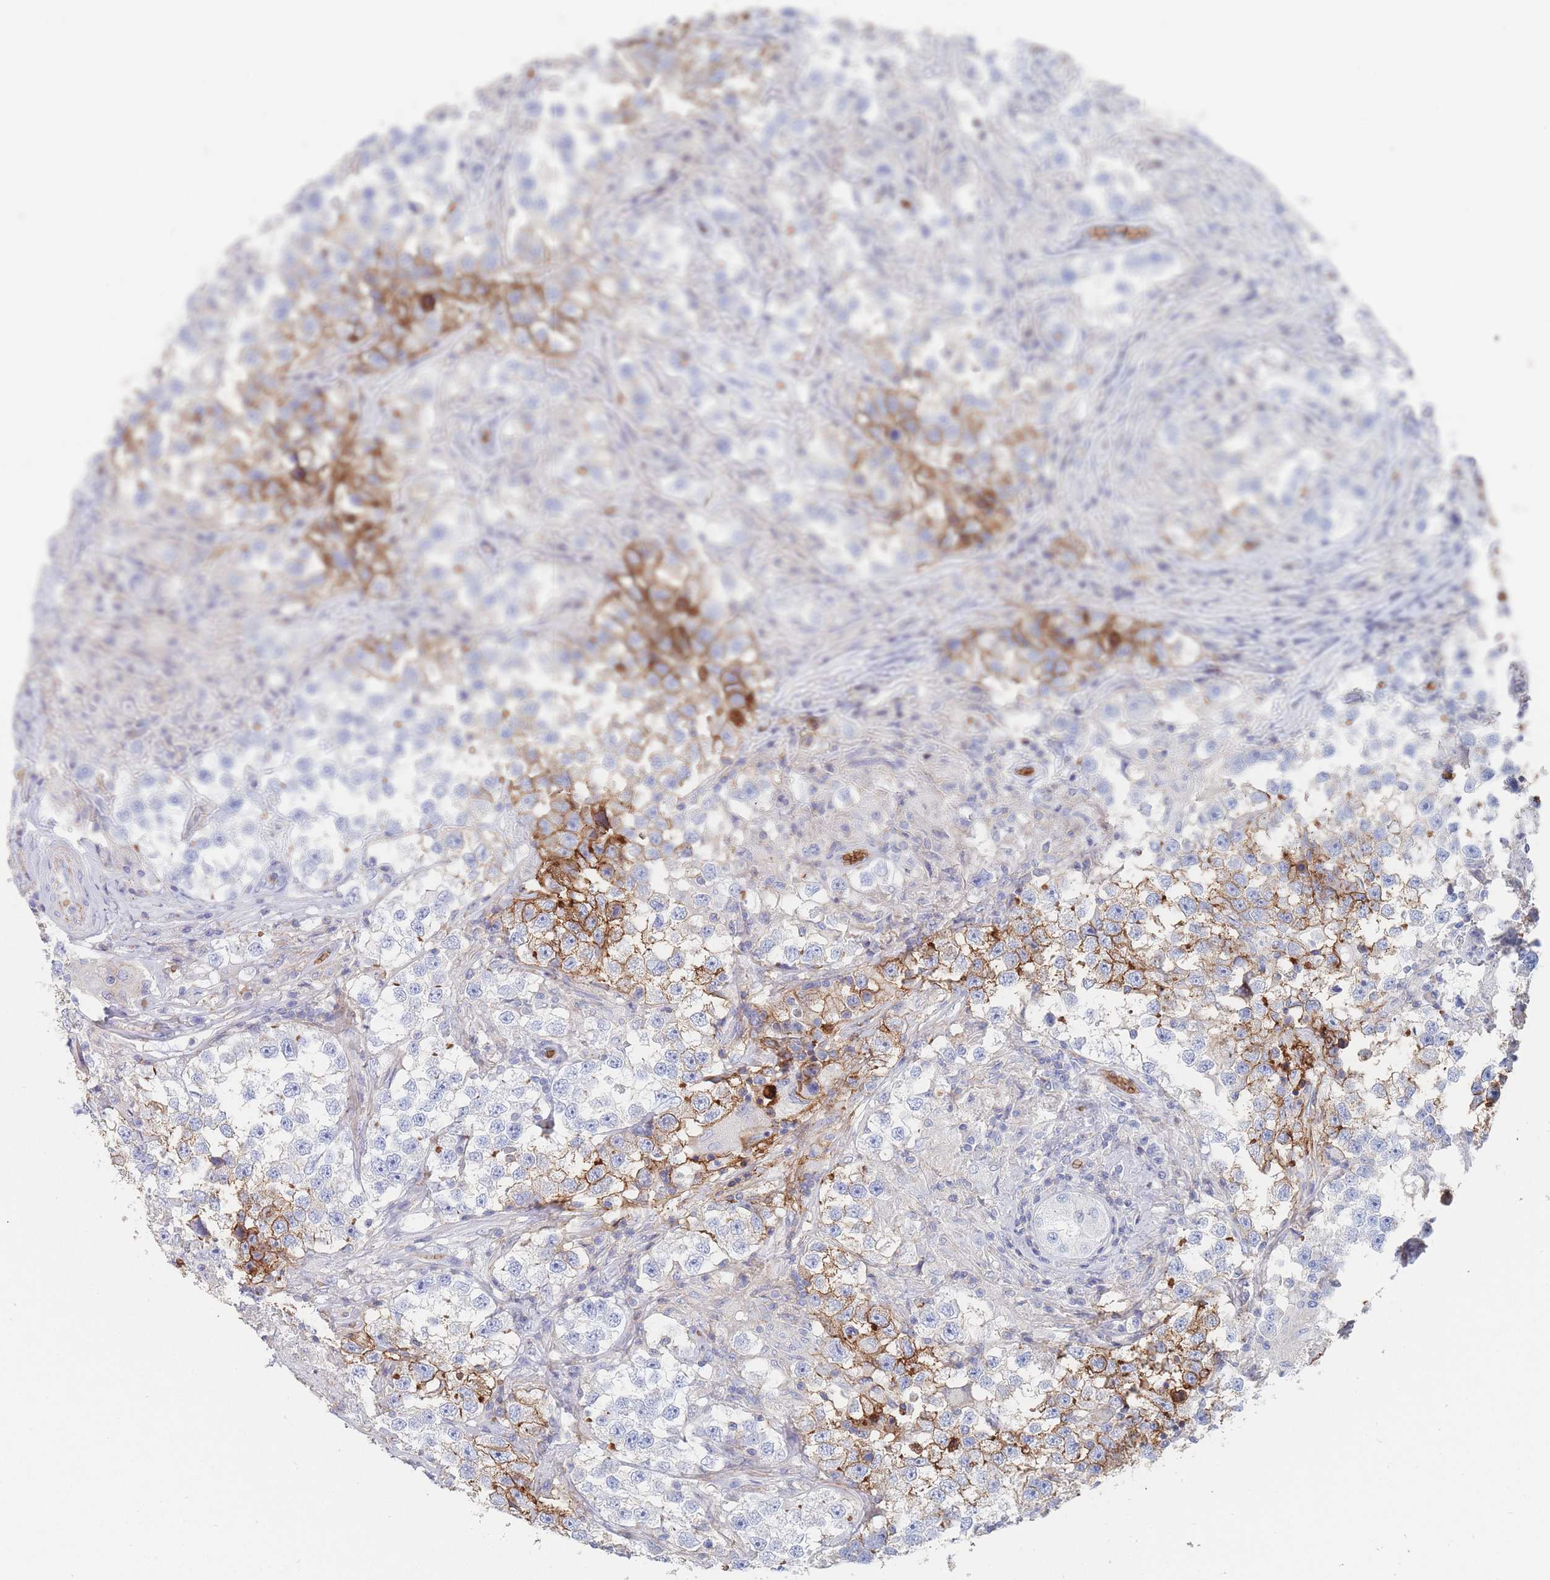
{"staining": {"intensity": "moderate", "quantity": "25%-75%", "location": "cytoplasmic/membranous"}, "tissue": "testis cancer", "cell_type": "Tumor cells", "image_type": "cancer", "snomed": [{"axis": "morphology", "description": "Seminoma, NOS"}, {"axis": "topography", "description": "Testis"}], "caption": "This is a photomicrograph of IHC staining of seminoma (testis), which shows moderate expression in the cytoplasmic/membranous of tumor cells.", "gene": "SLC2A1", "patient": {"sex": "male", "age": 46}}